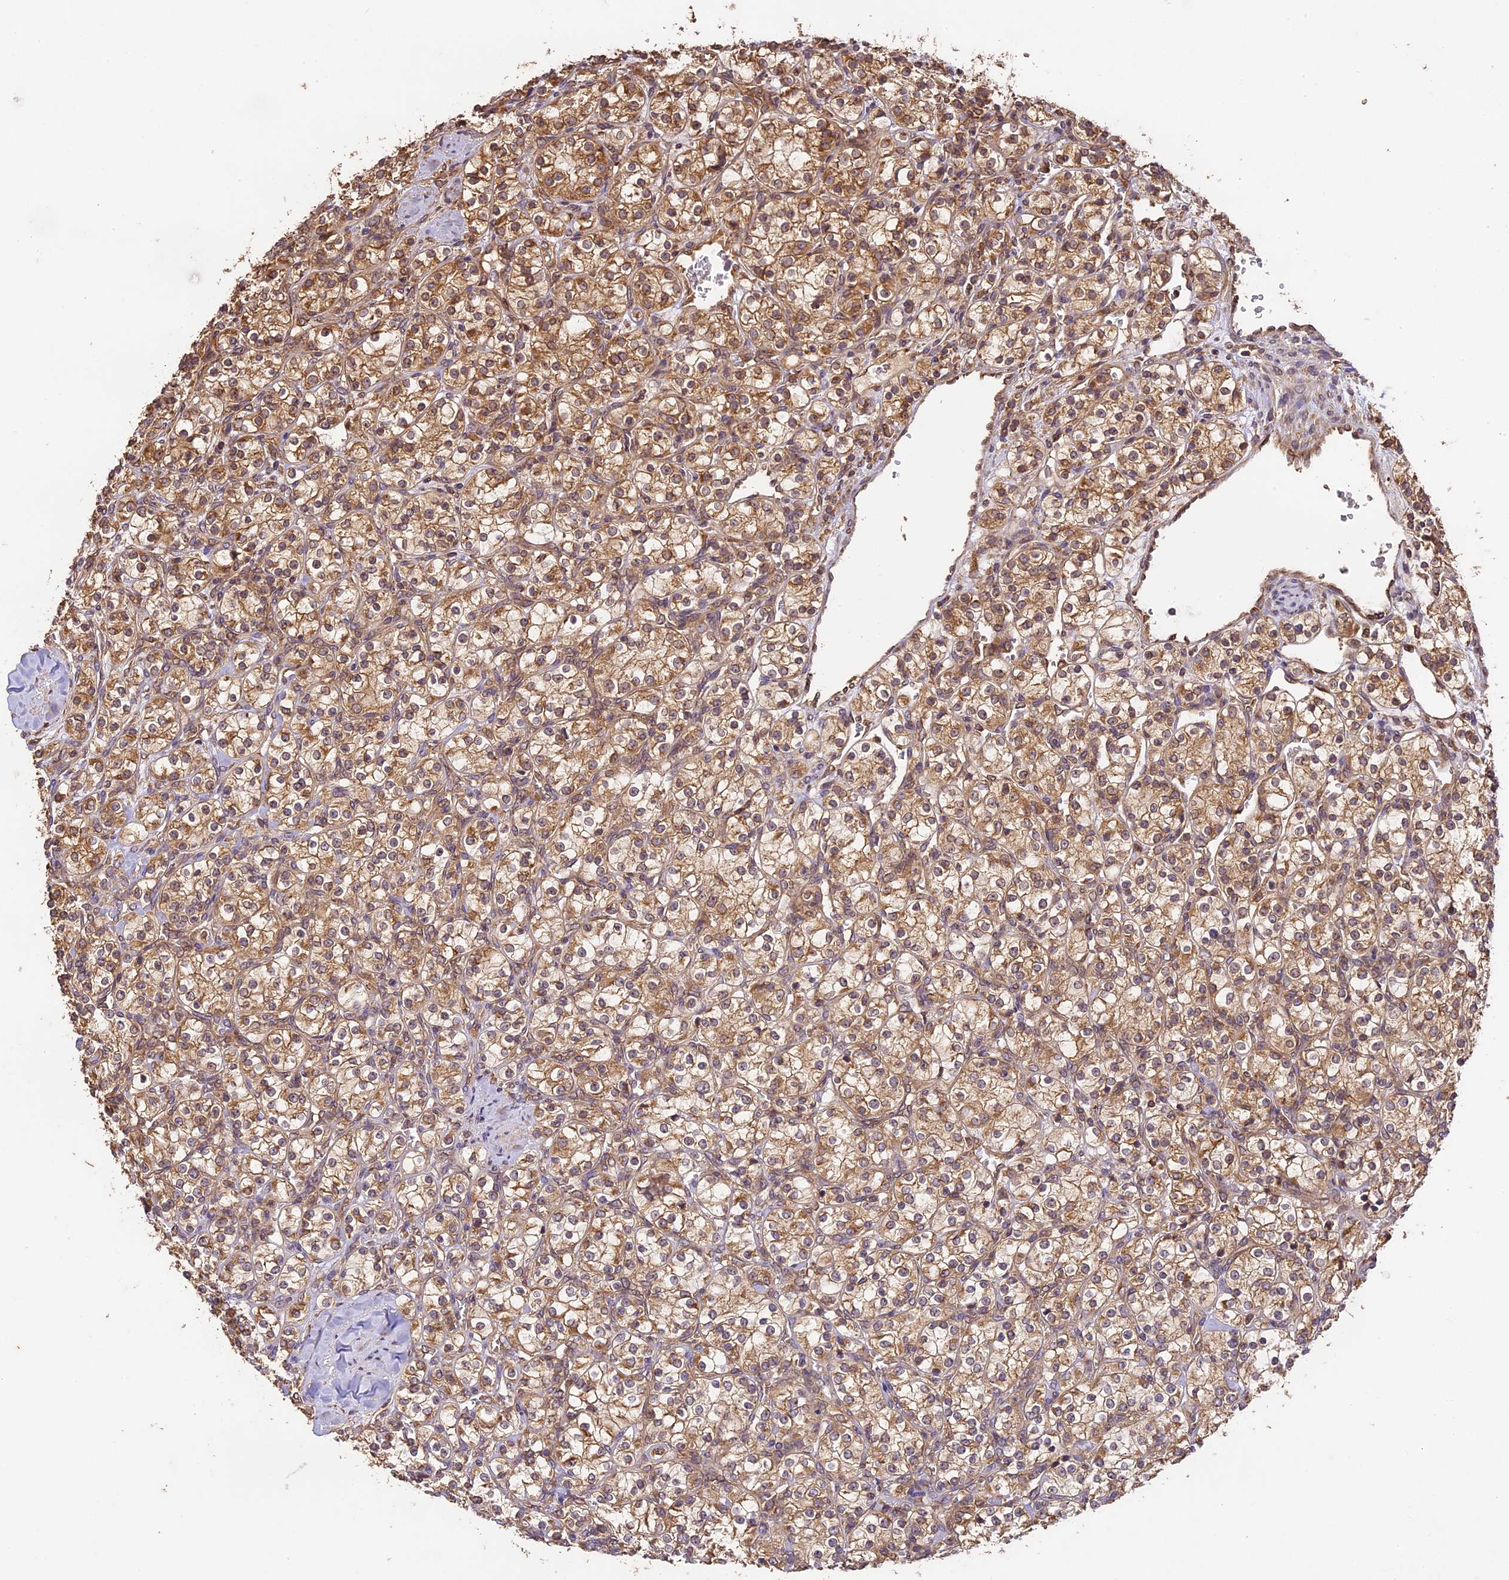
{"staining": {"intensity": "moderate", "quantity": ">75%", "location": "cytoplasmic/membranous"}, "tissue": "renal cancer", "cell_type": "Tumor cells", "image_type": "cancer", "snomed": [{"axis": "morphology", "description": "Adenocarcinoma, NOS"}, {"axis": "topography", "description": "Kidney"}], "caption": "Brown immunohistochemical staining in human adenocarcinoma (renal) shows moderate cytoplasmic/membranous expression in about >75% of tumor cells. (brown staining indicates protein expression, while blue staining denotes nuclei).", "gene": "BRAP", "patient": {"sex": "male", "age": 77}}